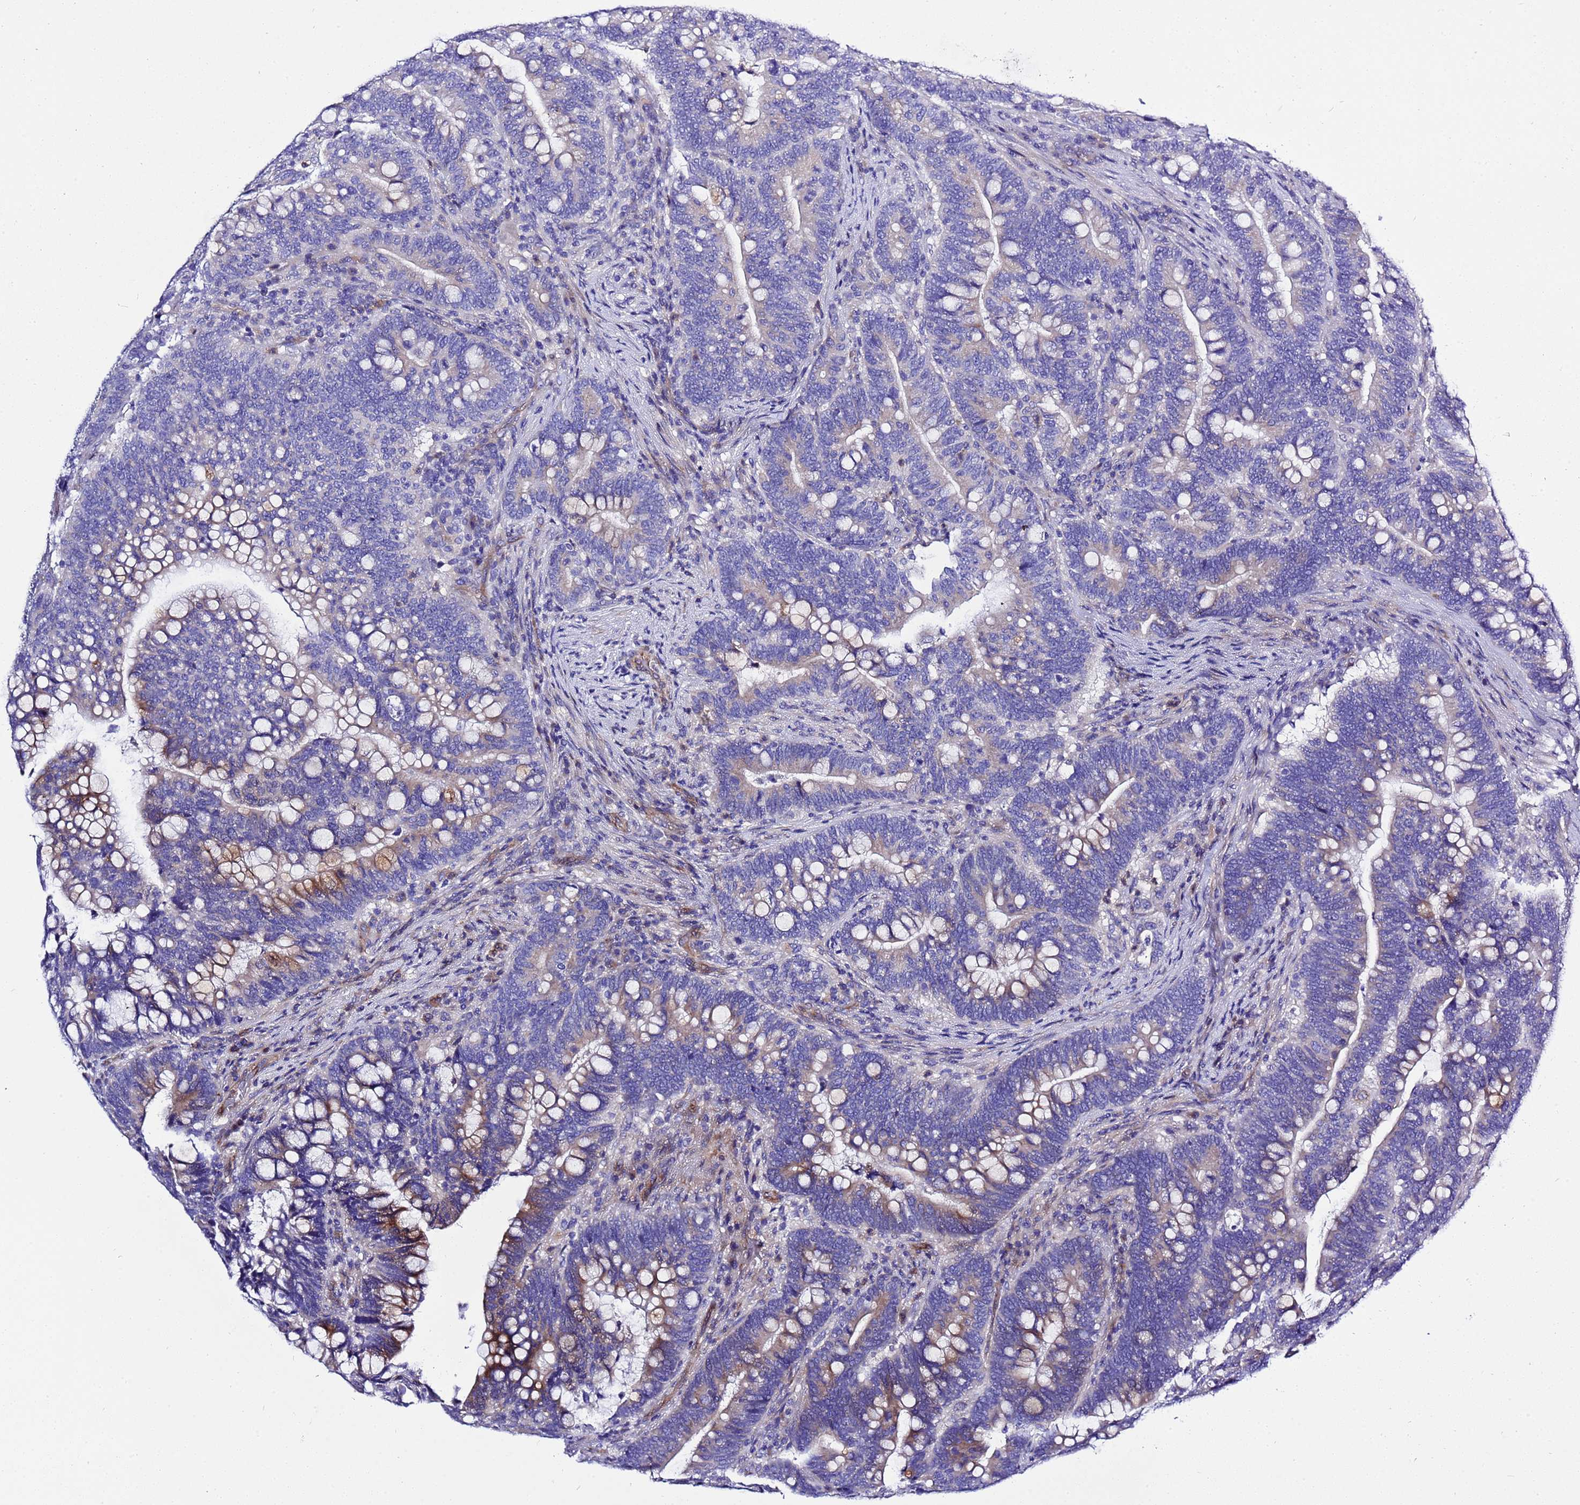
{"staining": {"intensity": "moderate", "quantity": "<25%", "location": "cytoplasmic/membranous"}, "tissue": "colorectal cancer", "cell_type": "Tumor cells", "image_type": "cancer", "snomed": [{"axis": "morphology", "description": "Normal tissue, NOS"}, {"axis": "morphology", "description": "Adenocarcinoma, NOS"}, {"axis": "topography", "description": "Colon"}], "caption": "A brown stain shows moderate cytoplasmic/membranous staining of a protein in adenocarcinoma (colorectal) tumor cells.", "gene": "KICS2", "patient": {"sex": "female", "age": 66}}